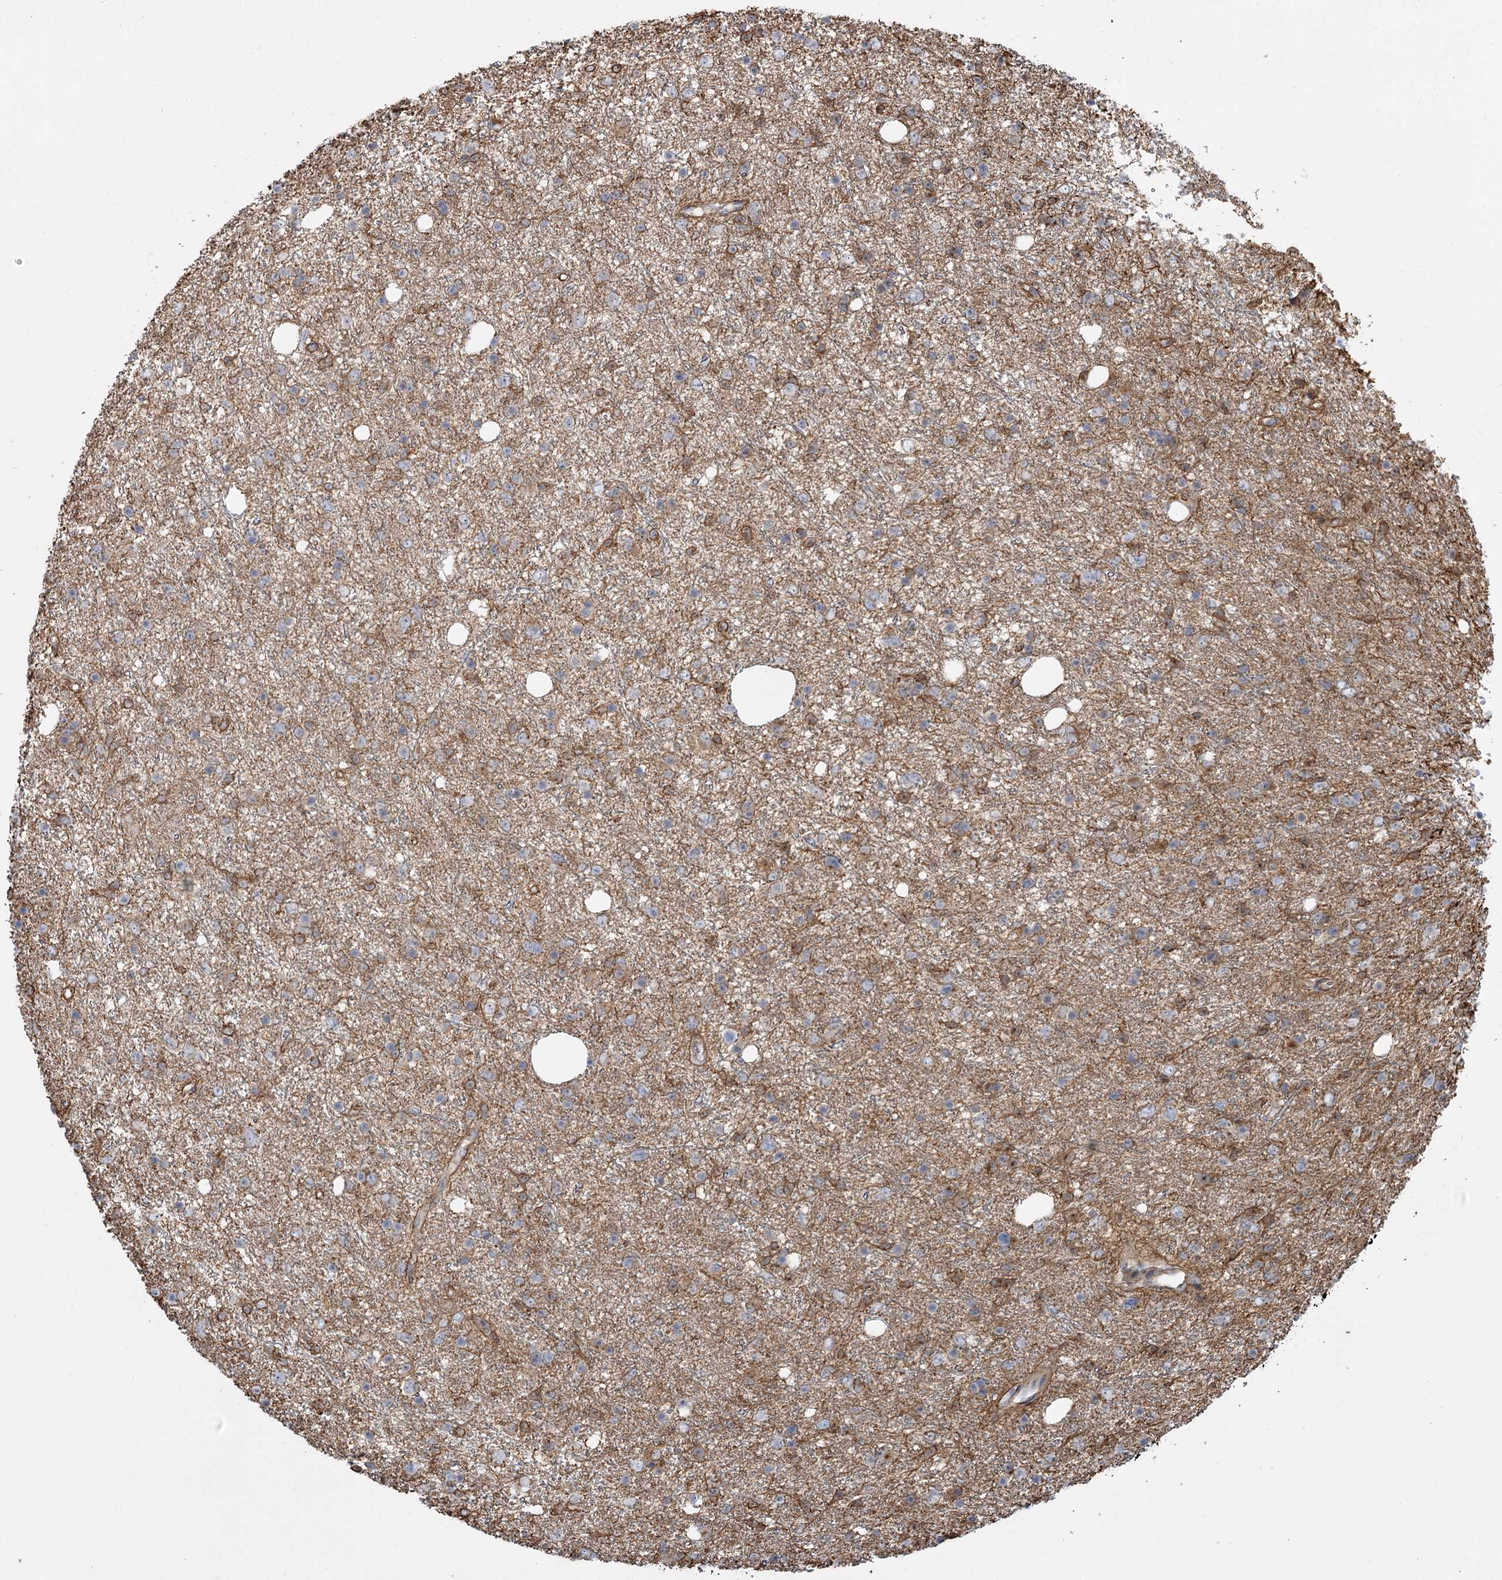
{"staining": {"intensity": "negative", "quantity": "none", "location": "none"}, "tissue": "glioma", "cell_type": "Tumor cells", "image_type": "cancer", "snomed": [{"axis": "morphology", "description": "Glioma, malignant, Low grade"}, {"axis": "topography", "description": "Cerebral cortex"}], "caption": "This histopathology image is of glioma stained with immunohistochemistry to label a protein in brown with the nuclei are counter-stained blue. There is no positivity in tumor cells.", "gene": "SH3BP5L", "patient": {"sex": "female", "age": 39}}